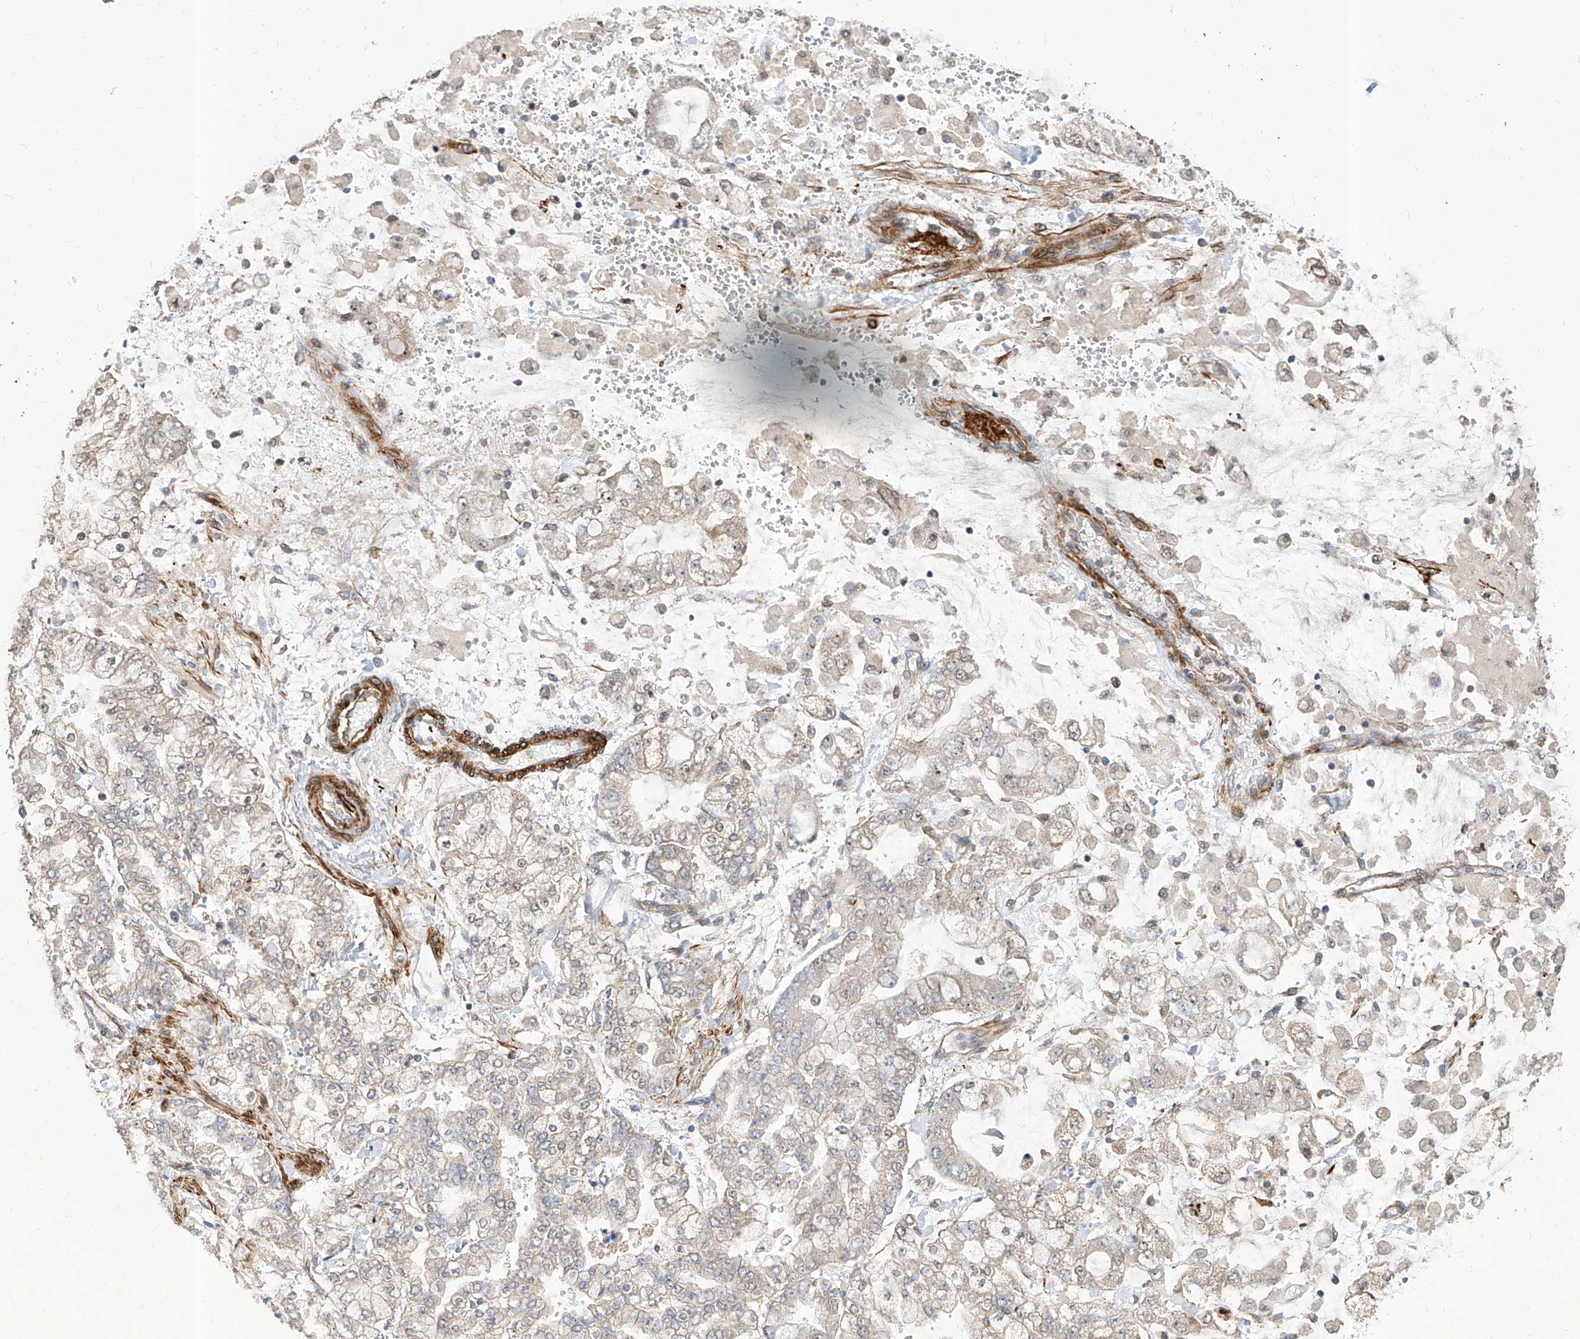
{"staining": {"intensity": "negative", "quantity": "none", "location": "none"}, "tissue": "stomach cancer", "cell_type": "Tumor cells", "image_type": "cancer", "snomed": [{"axis": "morphology", "description": "Normal tissue, NOS"}, {"axis": "morphology", "description": "Adenocarcinoma, NOS"}, {"axis": "topography", "description": "Stomach, upper"}, {"axis": "topography", "description": "Stomach"}], "caption": "An image of human stomach cancer (adenocarcinoma) is negative for staining in tumor cells.", "gene": "FAM83B", "patient": {"sex": "male", "age": 76}}